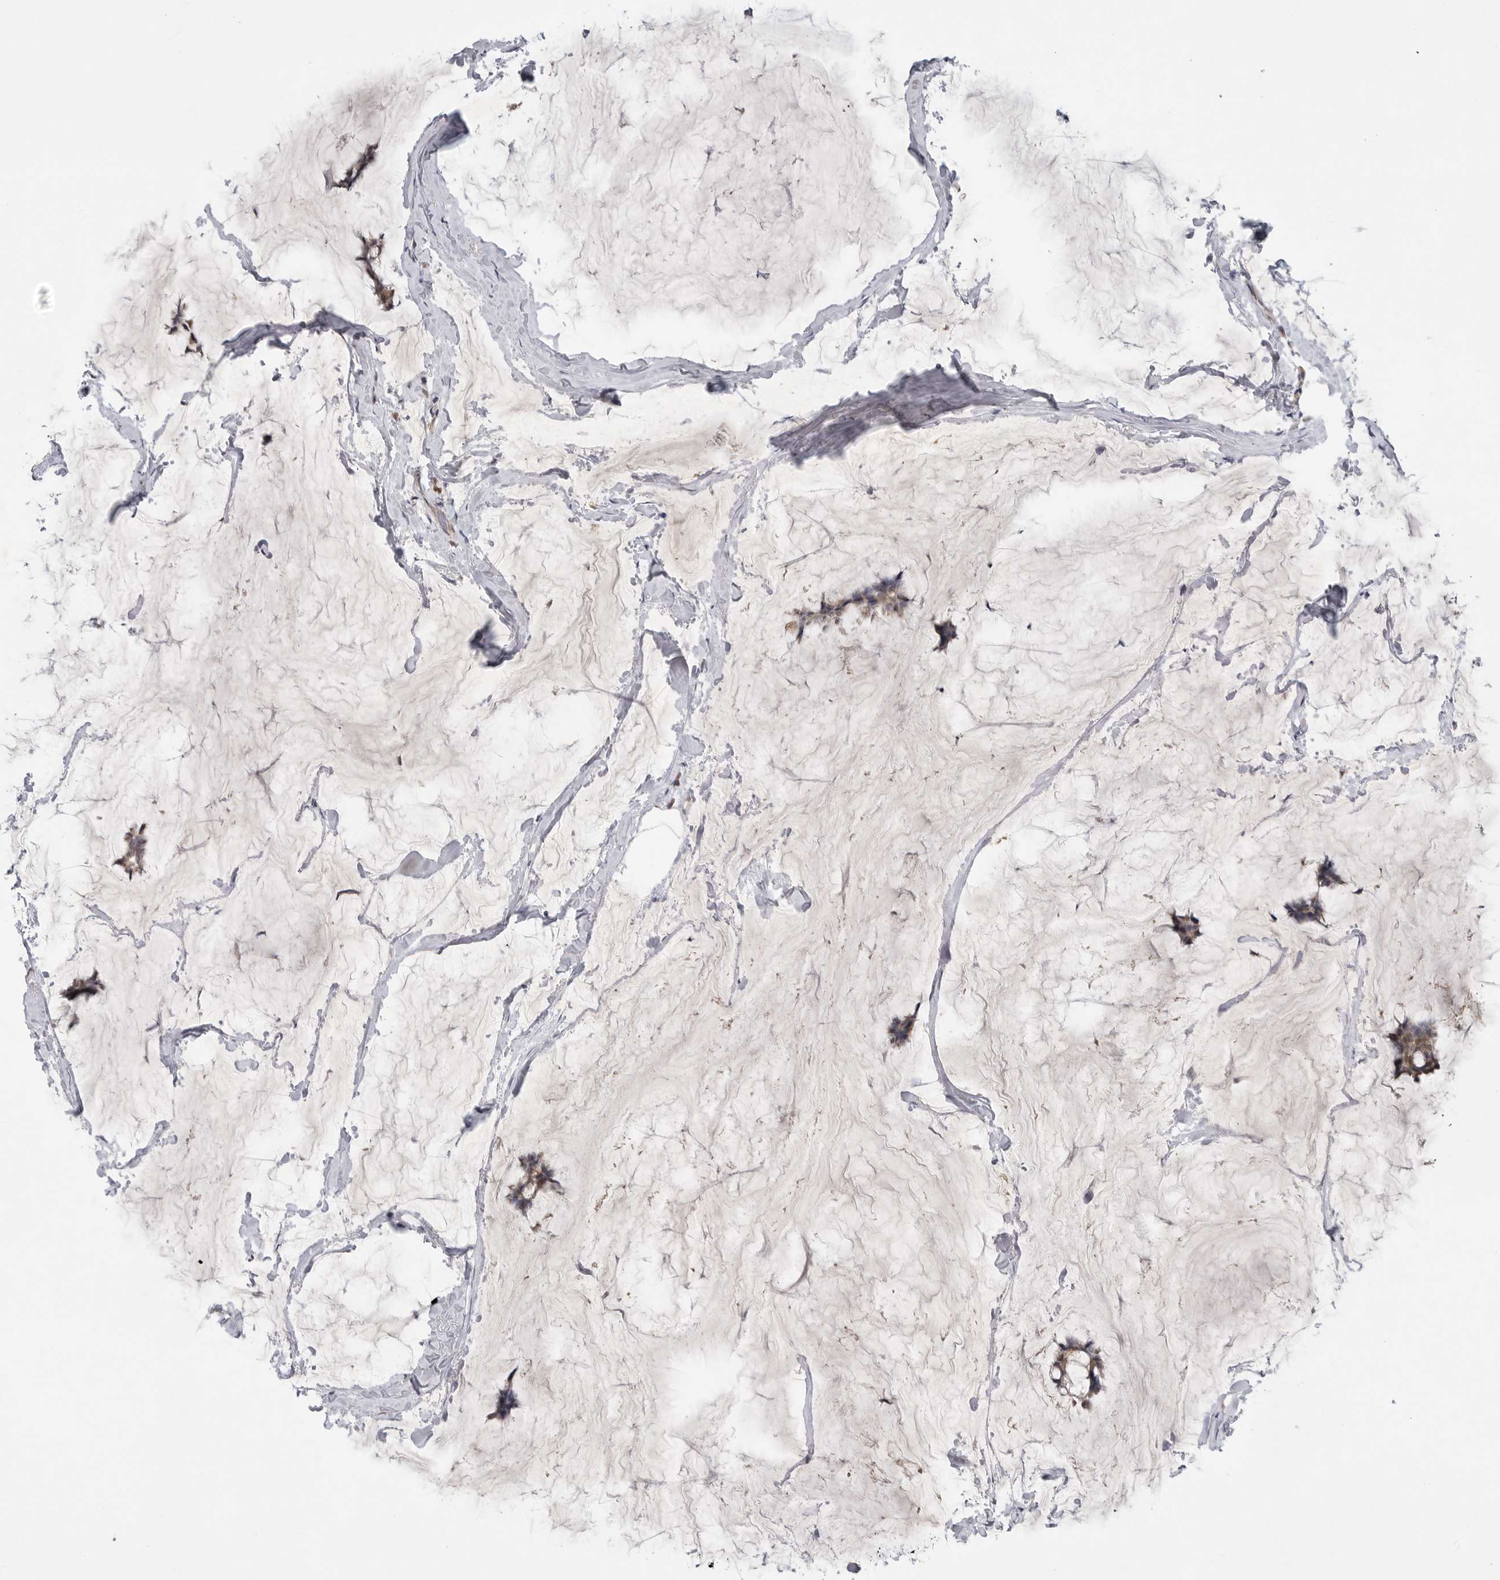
{"staining": {"intensity": "weak", "quantity": "25%-75%", "location": "cytoplasmic/membranous"}, "tissue": "breast cancer", "cell_type": "Tumor cells", "image_type": "cancer", "snomed": [{"axis": "morphology", "description": "Duct carcinoma"}, {"axis": "topography", "description": "Breast"}], "caption": "A micrograph showing weak cytoplasmic/membranous staining in about 25%-75% of tumor cells in breast cancer (infiltrating ductal carcinoma), as visualized by brown immunohistochemical staining.", "gene": "FBXO43", "patient": {"sex": "female", "age": 93}}